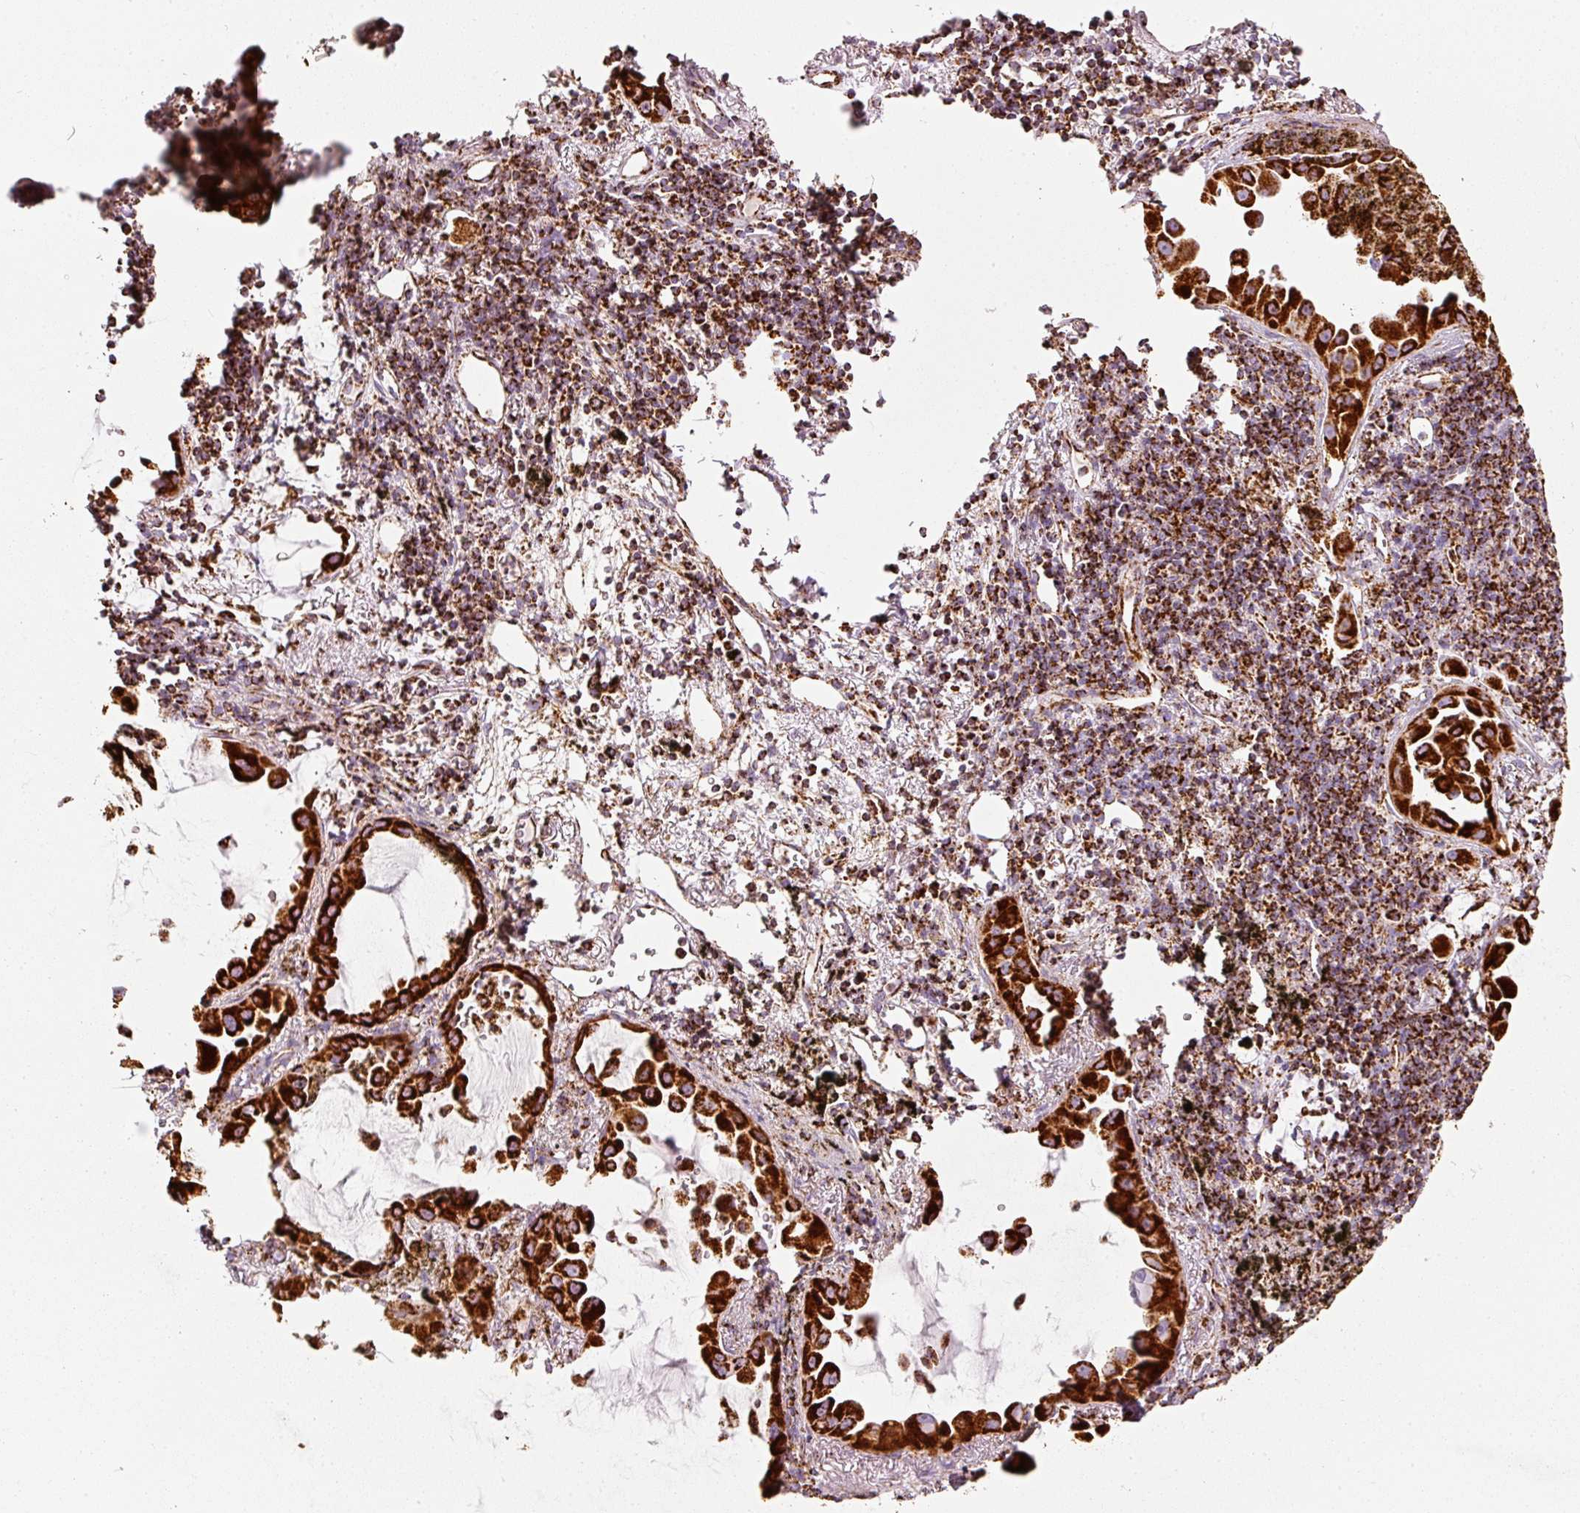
{"staining": {"intensity": "strong", "quantity": ">75%", "location": "cytoplasmic/membranous"}, "tissue": "lung cancer", "cell_type": "Tumor cells", "image_type": "cancer", "snomed": [{"axis": "morphology", "description": "Adenocarcinoma, NOS"}, {"axis": "topography", "description": "Lung"}], "caption": "Lung cancer tissue displays strong cytoplasmic/membranous positivity in about >75% of tumor cells, visualized by immunohistochemistry.", "gene": "MT-CO2", "patient": {"sex": "male", "age": 68}}